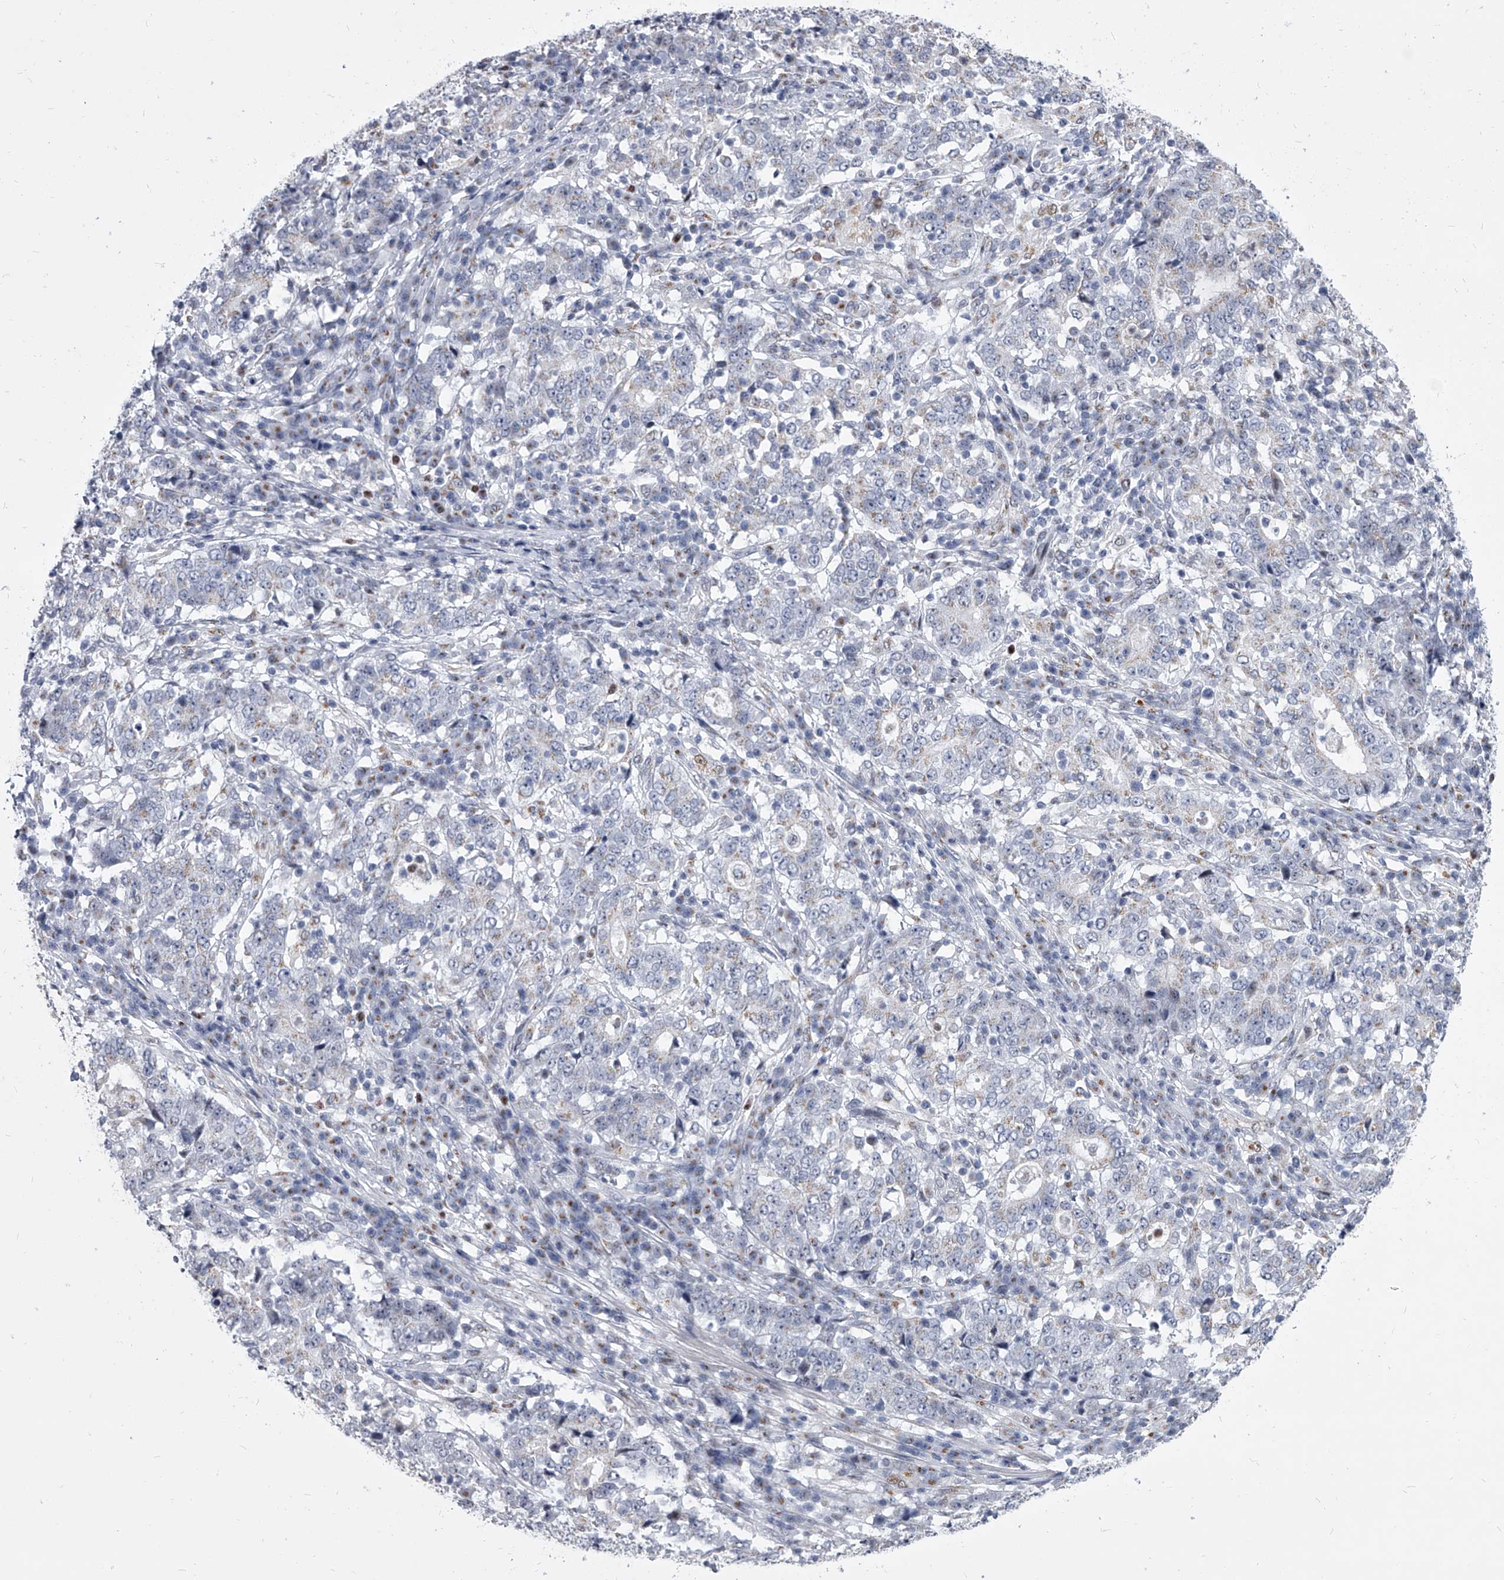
{"staining": {"intensity": "negative", "quantity": "none", "location": "none"}, "tissue": "stomach cancer", "cell_type": "Tumor cells", "image_type": "cancer", "snomed": [{"axis": "morphology", "description": "Adenocarcinoma, NOS"}, {"axis": "topography", "description": "Stomach"}], "caption": "A photomicrograph of human adenocarcinoma (stomach) is negative for staining in tumor cells. The staining was performed using DAB to visualize the protein expression in brown, while the nuclei were stained in blue with hematoxylin (Magnification: 20x).", "gene": "EVA1C", "patient": {"sex": "male", "age": 59}}